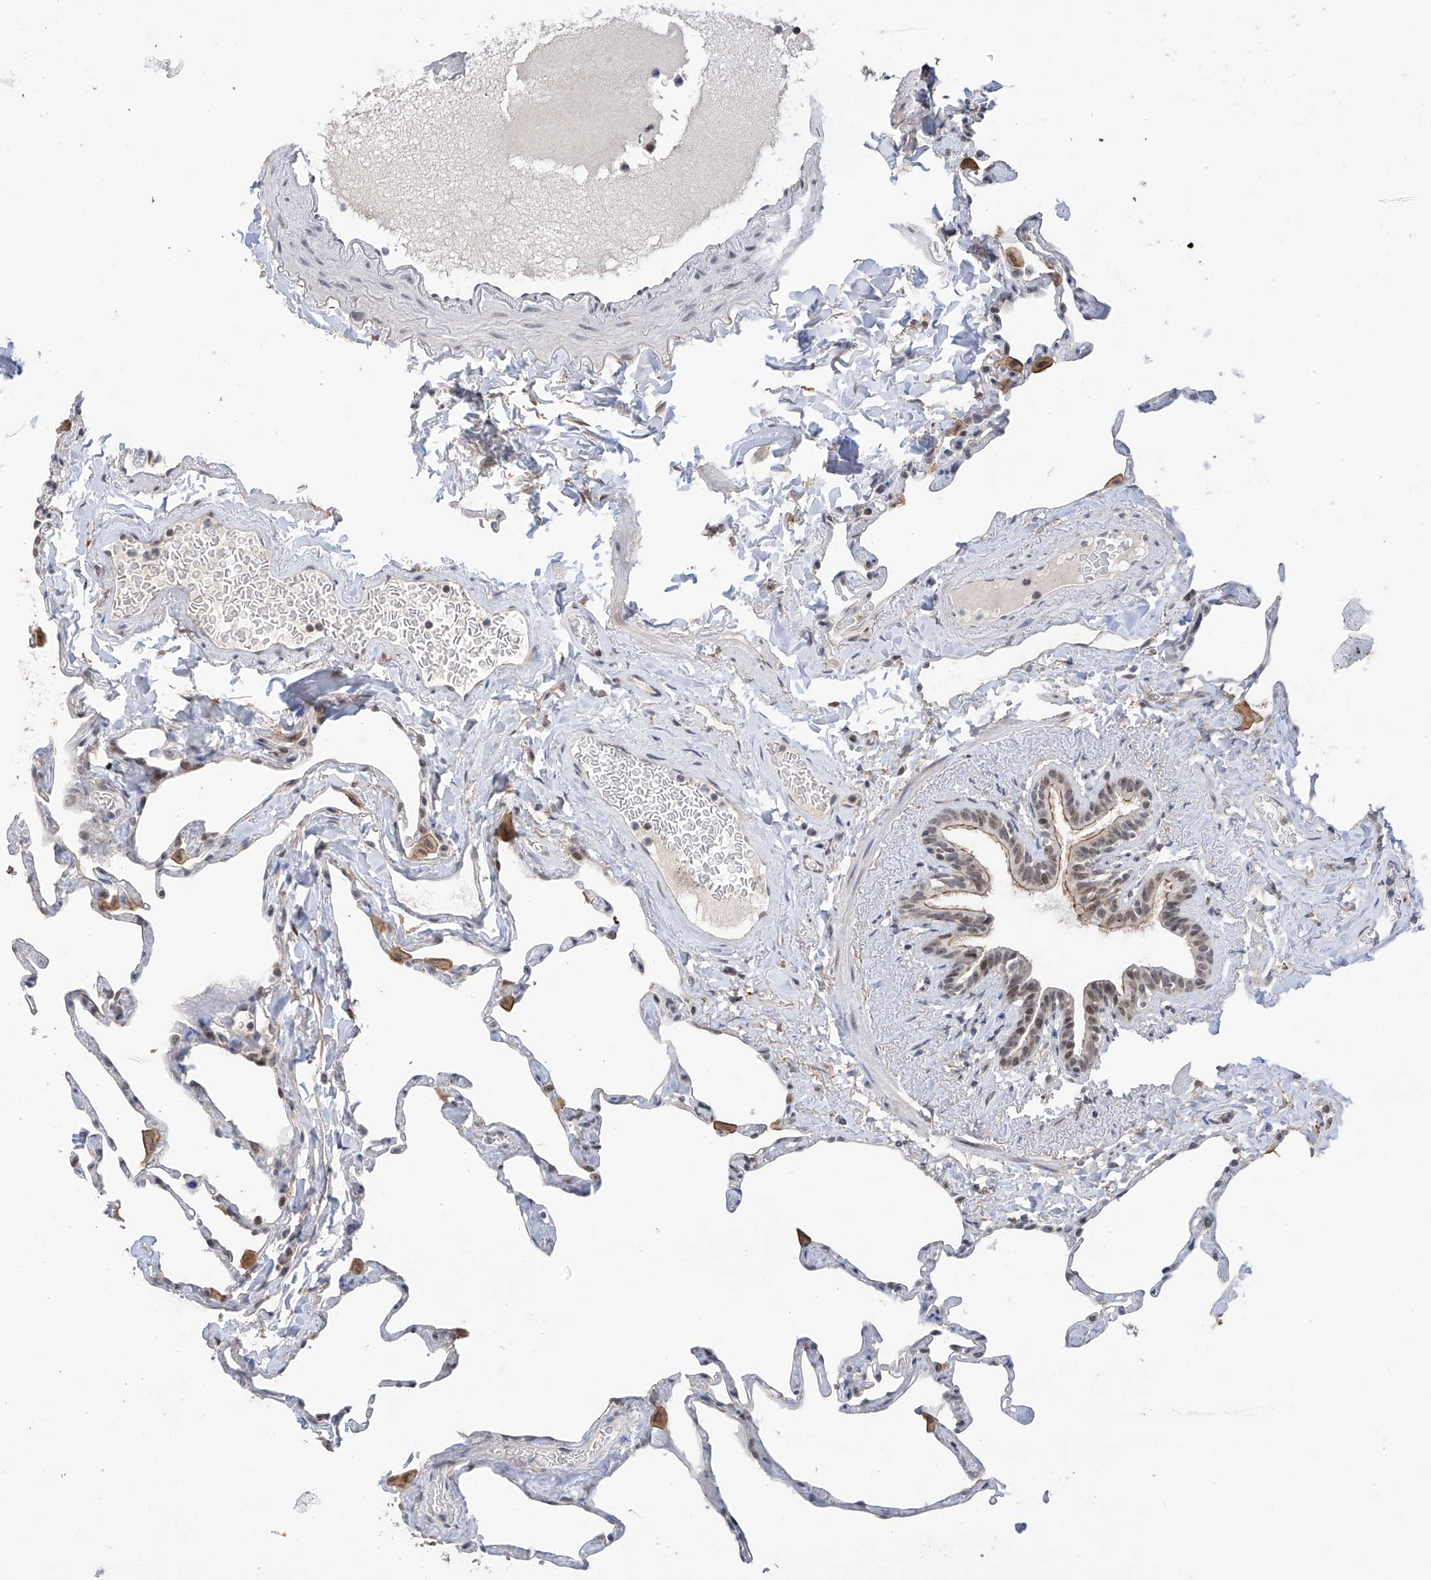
{"staining": {"intensity": "negative", "quantity": "none", "location": "none"}, "tissue": "lung", "cell_type": "Alveolar cells", "image_type": "normal", "snomed": [{"axis": "morphology", "description": "Normal tissue, NOS"}, {"axis": "topography", "description": "Lung"}], "caption": "Immunohistochemistry (IHC) image of normal lung: human lung stained with DAB (3,3'-diaminobenzidine) reveals no significant protein expression in alveolar cells. (DAB immunohistochemistry with hematoxylin counter stain).", "gene": "C1orf131", "patient": {"sex": "male", "age": 65}}